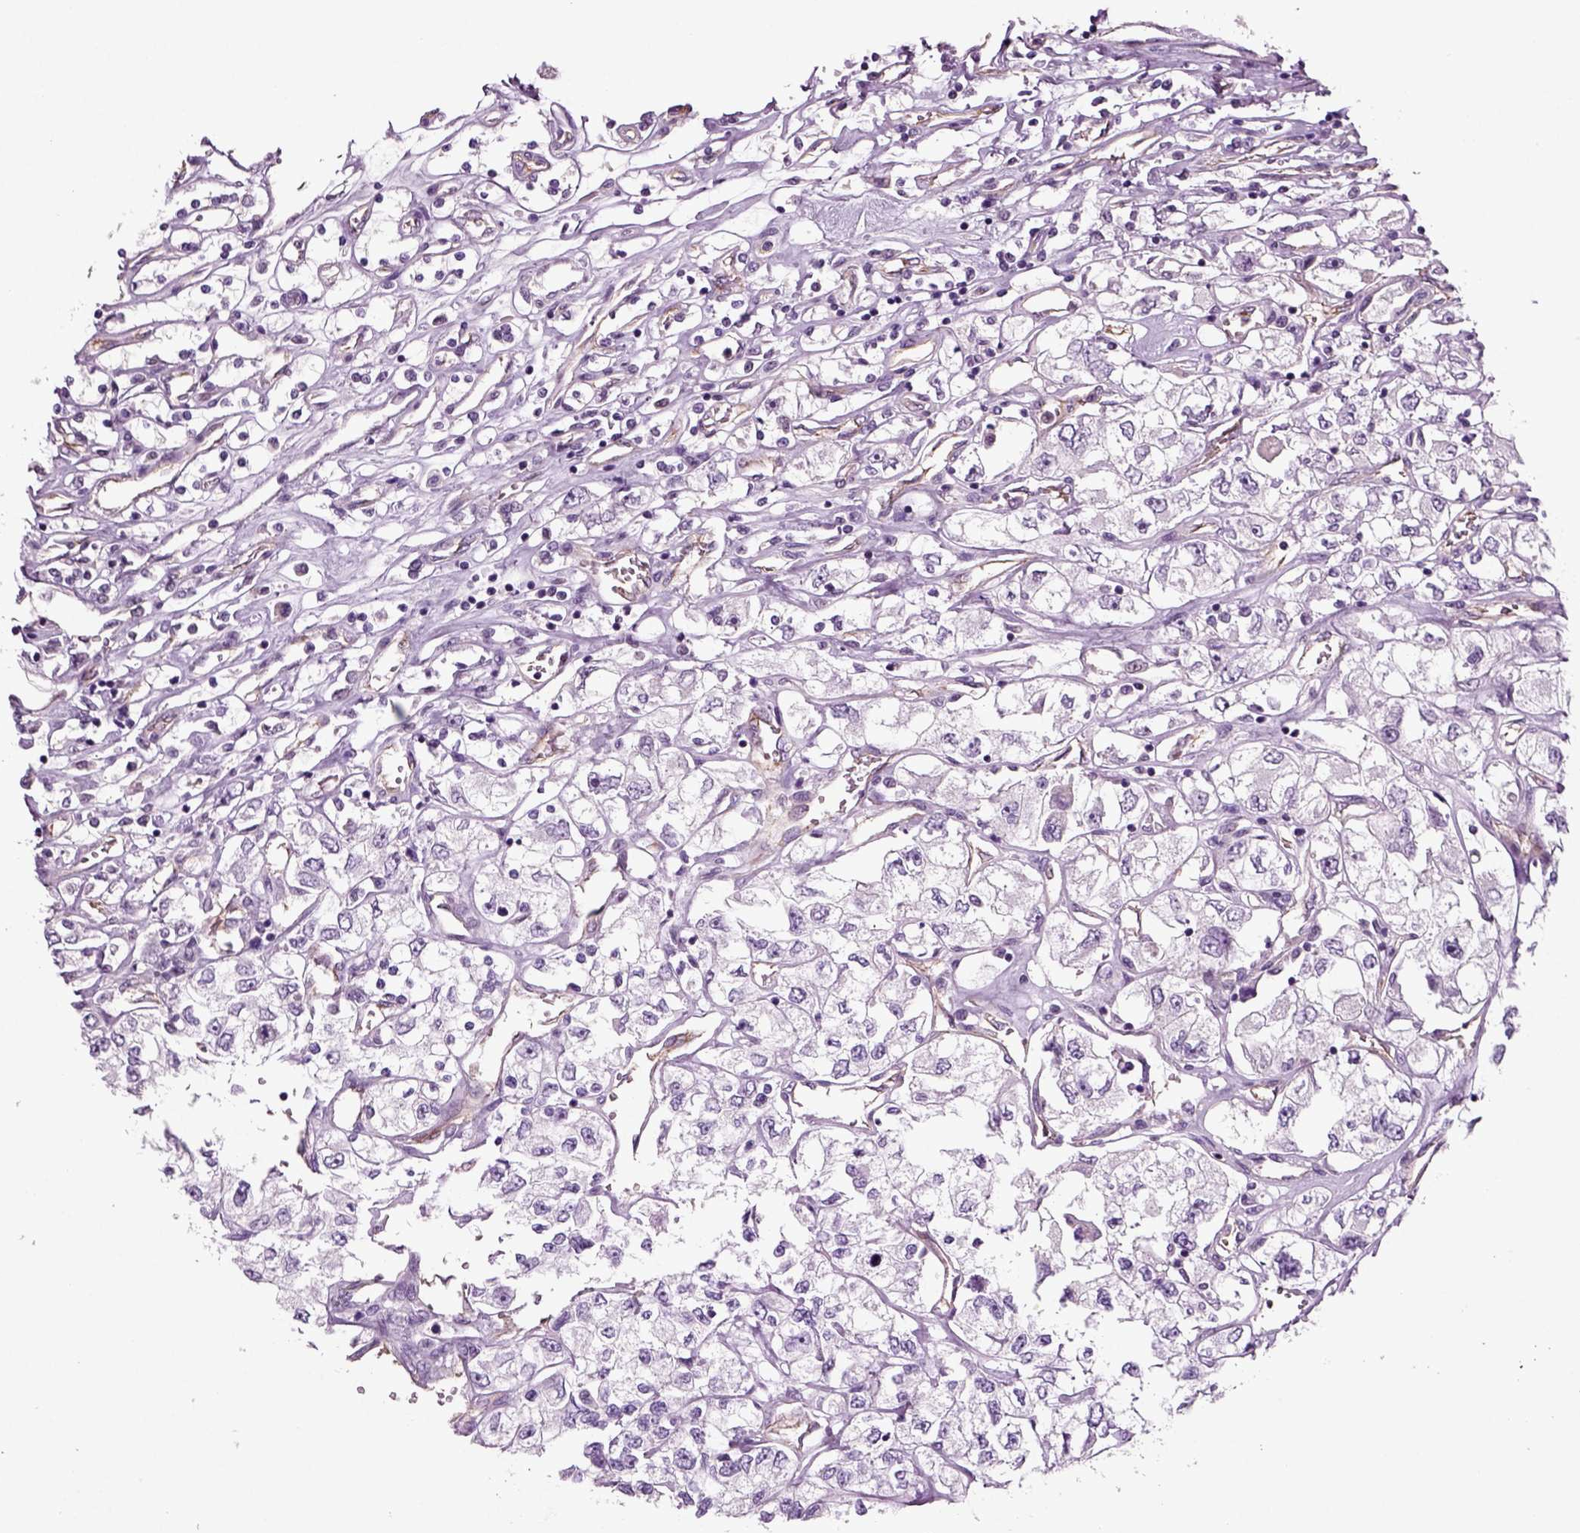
{"staining": {"intensity": "negative", "quantity": "none", "location": "none"}, "tissue": "renal cancer", "cell_type": "Tumor cells", "image_type": "cancer", "snomed": [{"axis": "morphology", "description": "Adenocarcinoma, NOS"}, {"axis": "topography", "description": "Kidney"}], "caption": "Renal cancer (adenocarcinoma) stained for a protein using immunohistochemistry (IHC) displays no positivity tumor cells.", "gene": "COL9A2", "patient": {"sex": "female", "age": 59}}